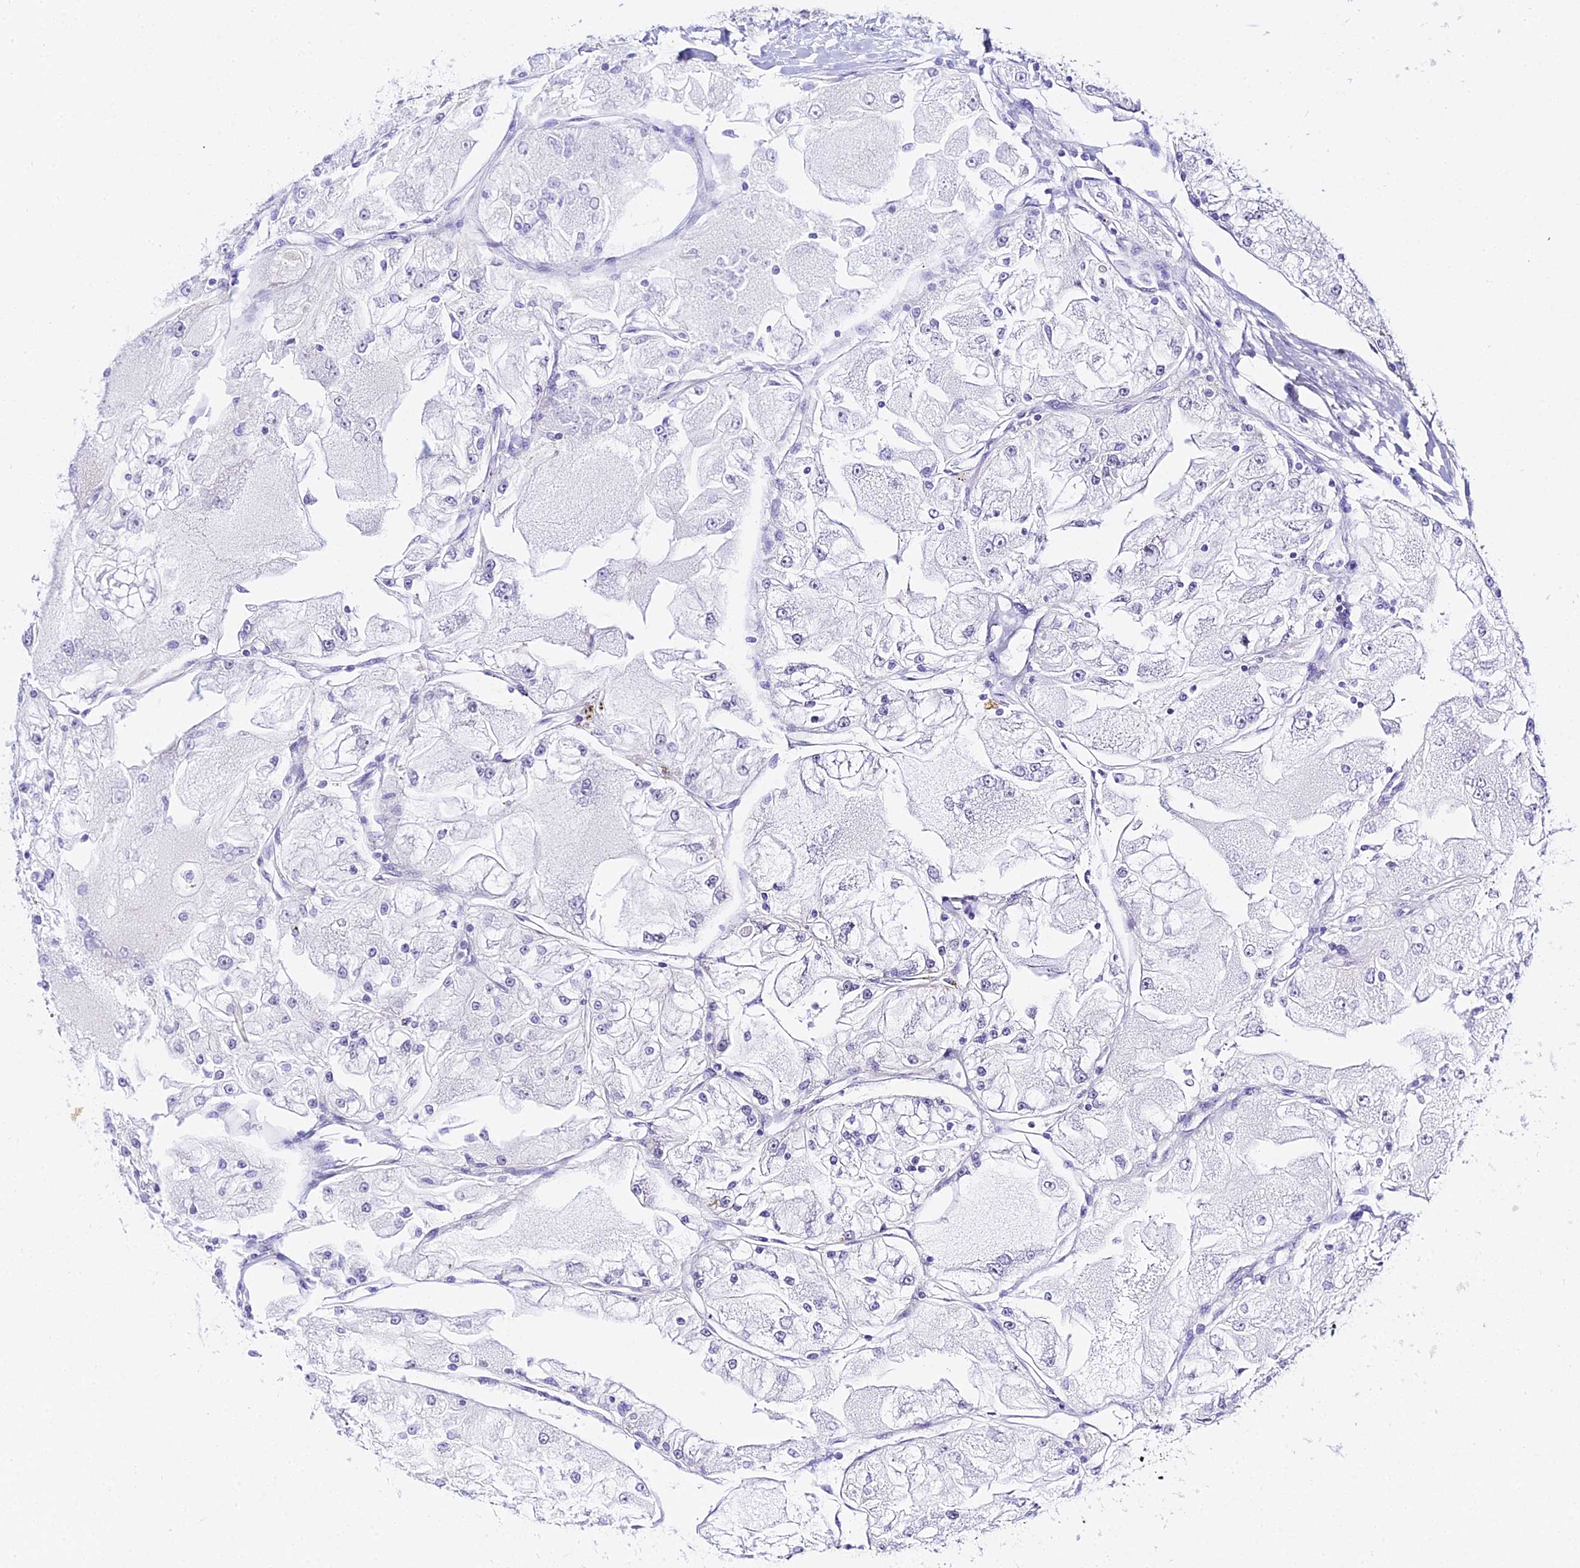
{"staining": {"intensity": "negative", "quantity": "none", "location": "none"}, "tissue": "renal cancer", "cell_type": "Tumor cells", "image_type": "cancer", "snomed": [{"axis": "morphology", "description": "Adenocarcinoma, NOS"}, {"axis": "topography", "description": "Kidney"}], "caption": "The IHC histopathology image has no significant expression in tumor cells of adenocarcinoma (renal) tissue.", "gene": "ZNF628", "patient": {"sex": "female", "age": 72}}